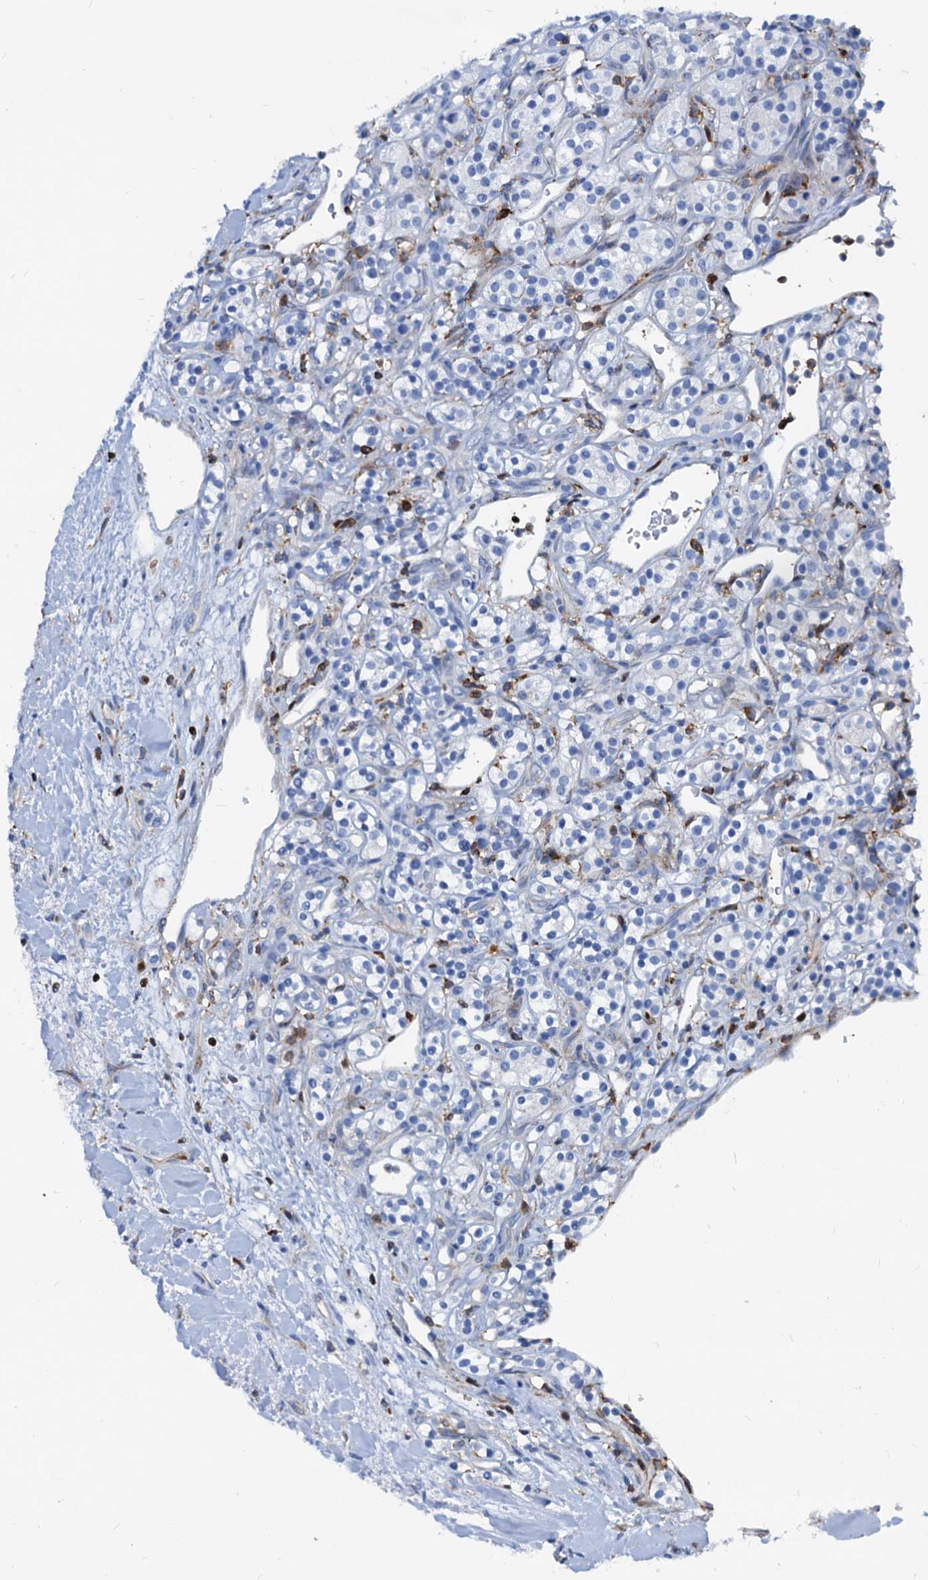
{"staining": {"intensity": "negative", "quantity": "none", "location": "none"}, "tissue": "renal cancer", "cell_type": "Tumor cells", "image_type": "cancer", "snomed": [{"axis": "morphology", "description": "Adenocarcinoma, NOS"}, {"axis": "topography", "description": "Kidney"}], "caption": "The micrograph exhibits no staining of tumor cells in adenocarcinoma (renal).", "gene": "LCP2", "patient": {"sex": "male", "age": 77}}